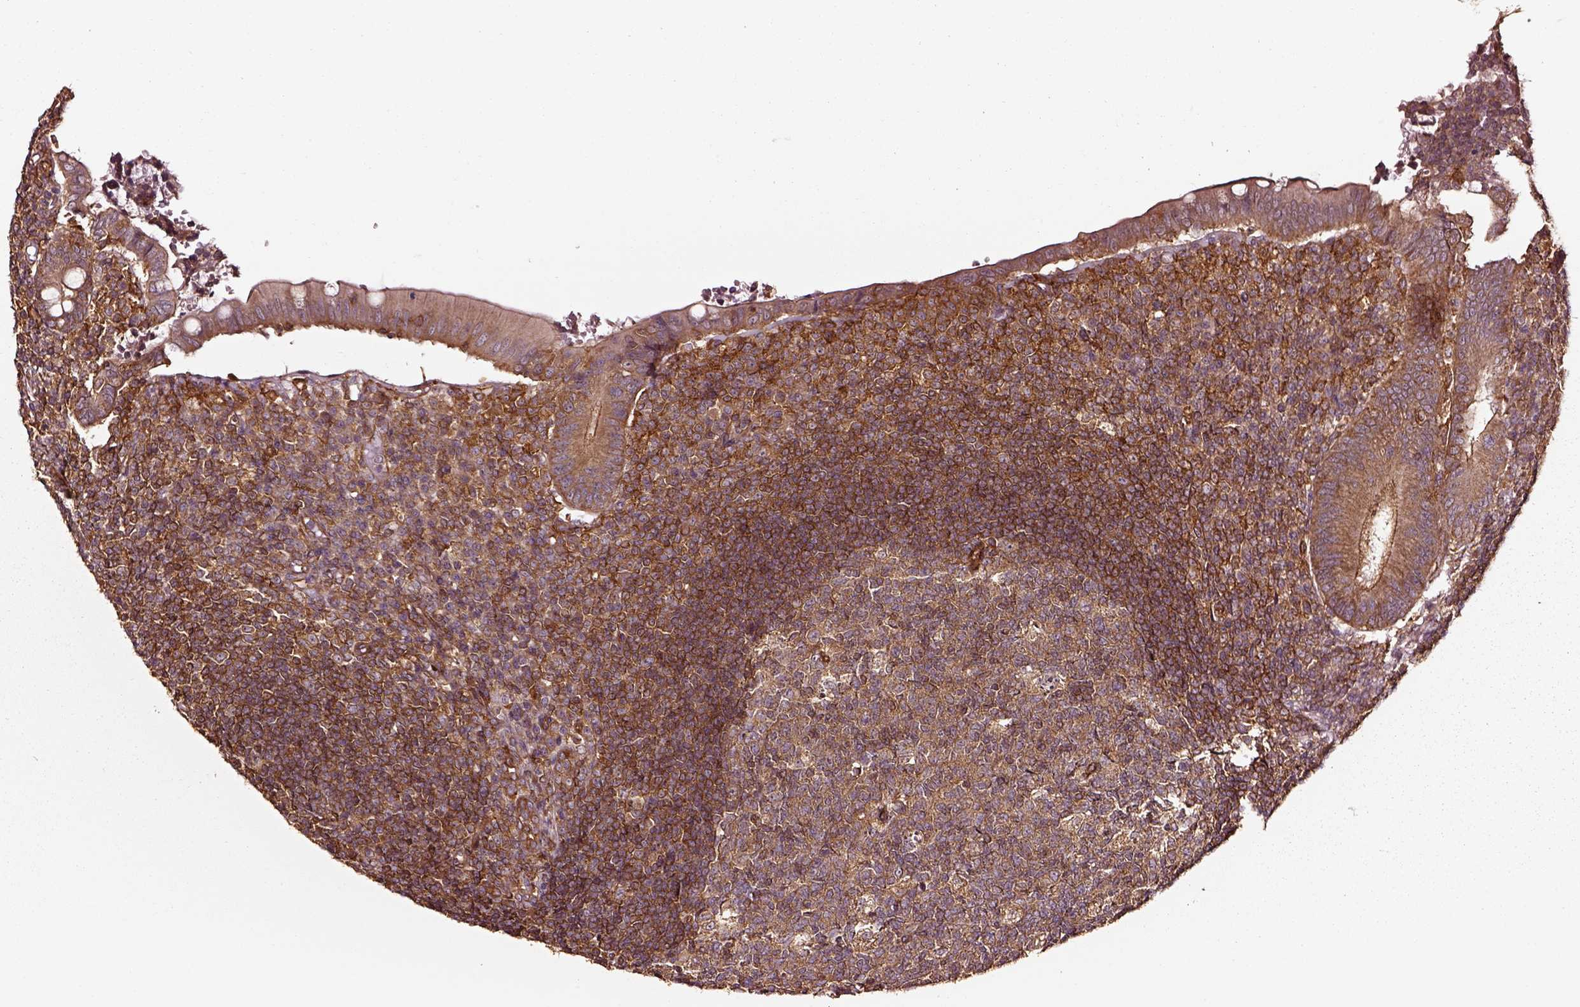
{"staining": {"intensity": "moderate", "quantity": ">75%", "location": "cytoplasmic/membranous"}, "tissue": "appendix", "cell_type": "Glandular cells", "image_type": "normal", "snomed": [{"axis": "morphology", "description": "Normal tissue, NOS"}, {"axis": "topography", "description": "Appendix"}], "caption": "The micrograph exhibits a brown stain indicating the presence of a protein in the cytoplasmic/membranous of glandular cells in appendix.", "gene": "RASSF5", "patient": {"sex": "male", "age": 18}}